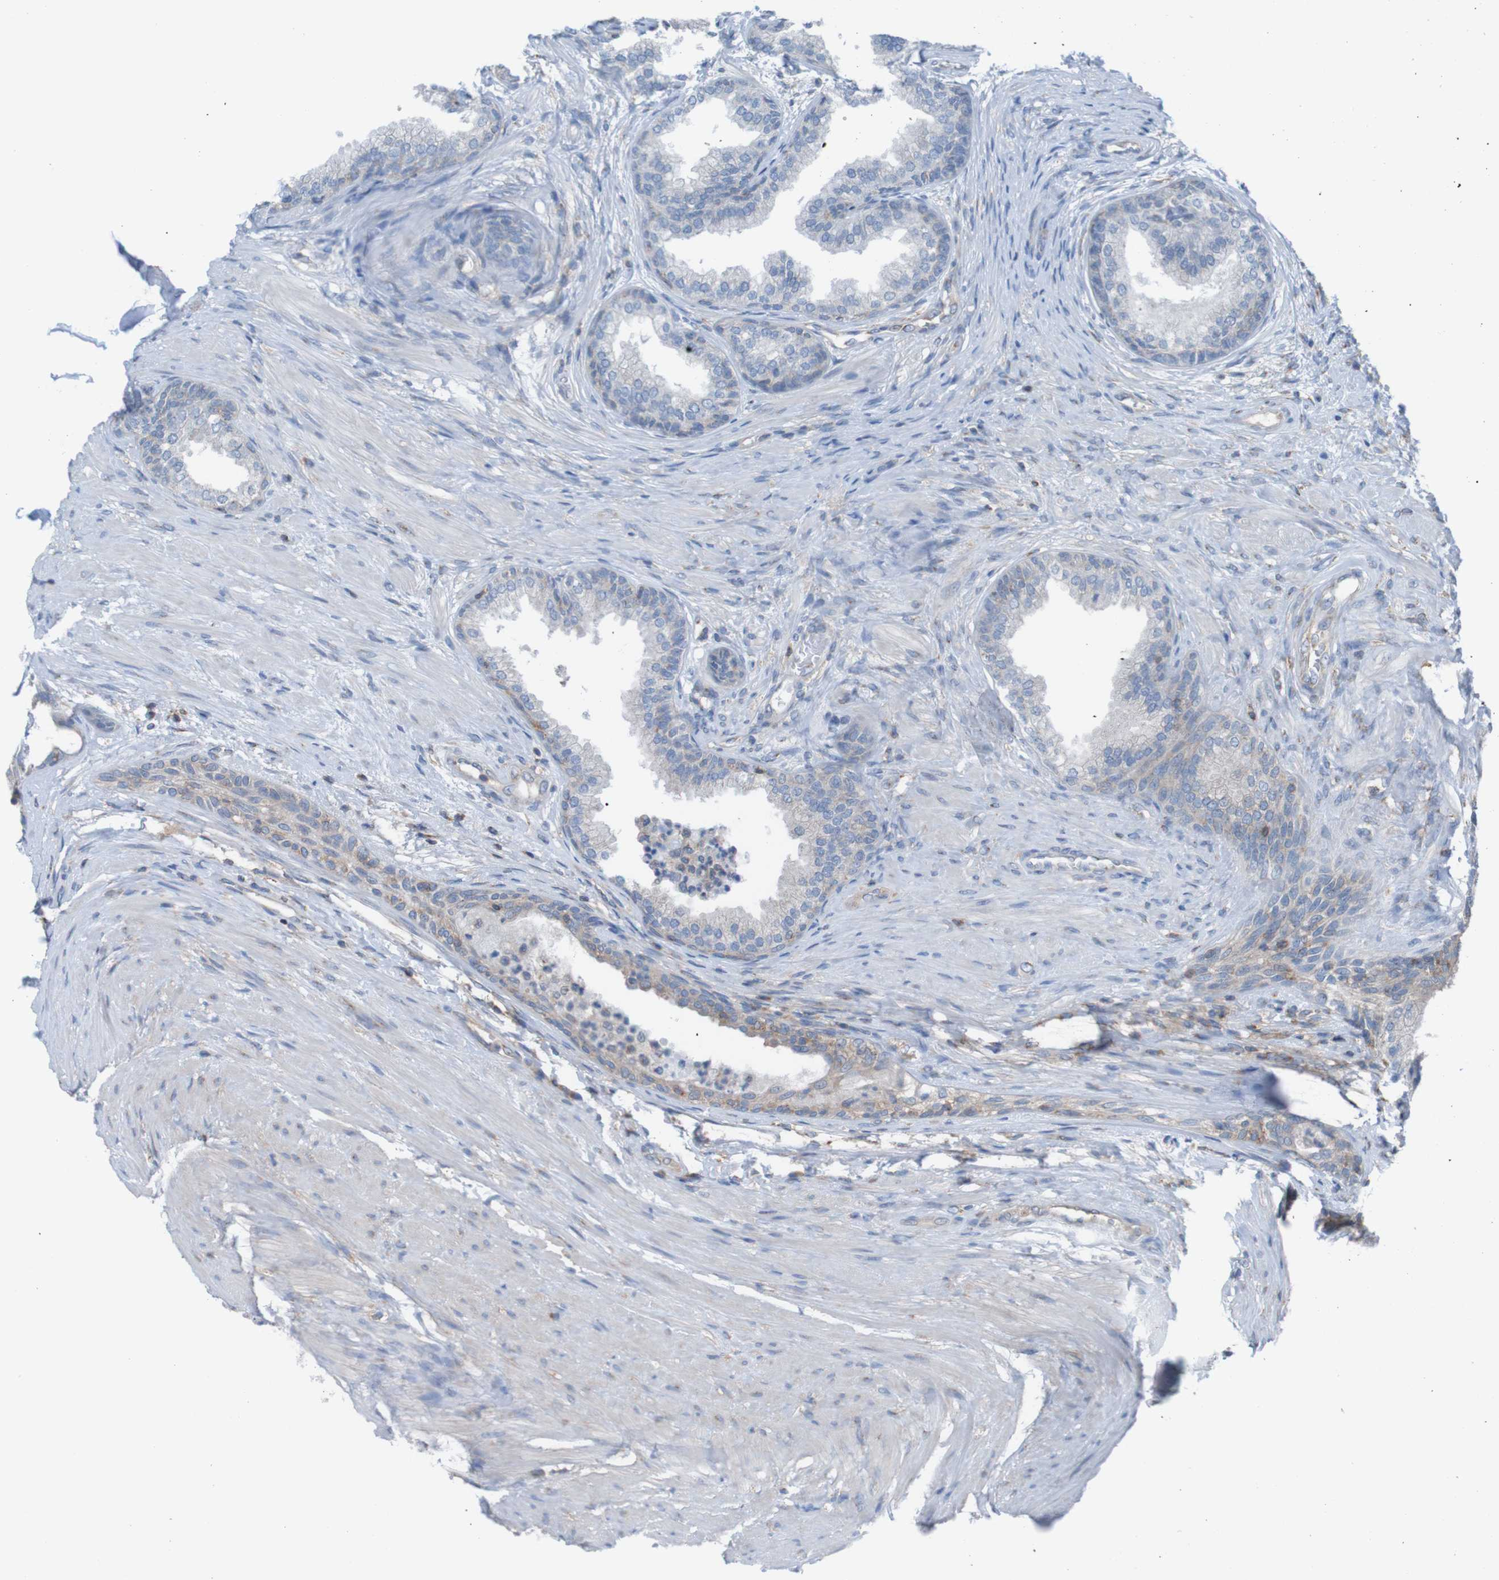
{"staining": {"intensity": "moderate", "quantity": "<25%", "location": "cytoplasmic/membranous"}, "tissue": "prostate", "cell_type": "Glandular cells", "image_type": "normal", "snomed": [{"axis": "morphology", "description": "Normal tissue, NOS"}, {"axis": "topography", "description": "Prostate"}], "caption": "A micrograph of human prostate stained for a protein displays moderate cytoplasmic/membranous brown staining in glandular cells. (Brightfield microscopy of DAB IHC at high magnification).", "gene": "MINAR1", "patient": {"sex": "male", "age": 76}}